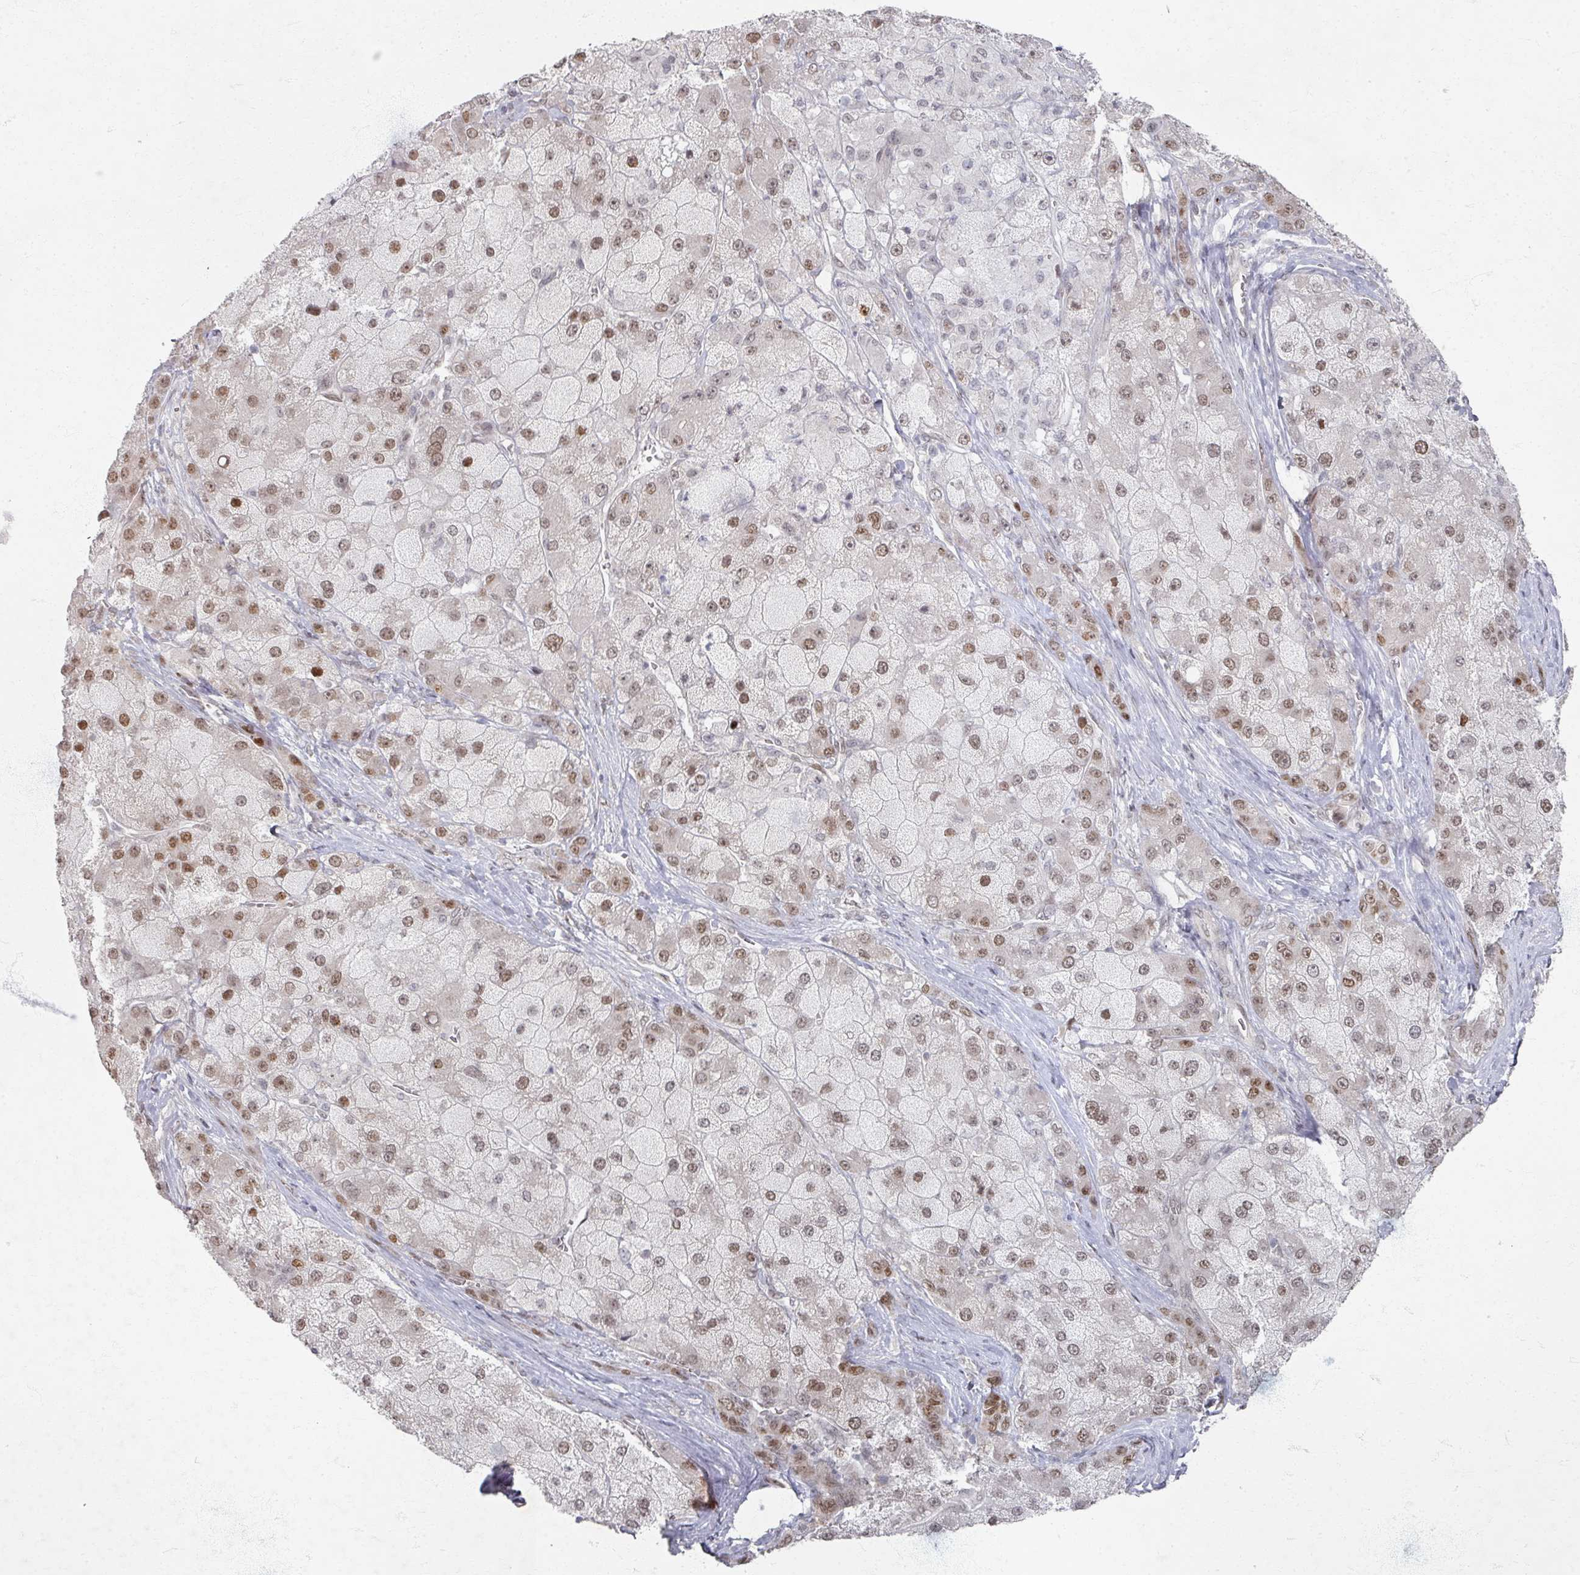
{"staining": {"intensity": "moderate", "quantity": "25%-75%", "location": "nuclear"}, "tissue": "liver cancer", "cell_type": "Tumor cells", "image_type": "cancer", "snomed": [{"axis": "morphology", "description": "Carcinoma, Hepatocellular, NOS"}, {"axis": "topography", "description": "Liver"}], "caption": "IHC (DAB) staining of liver cancer (hepatocellular carcinoma) exhibits moderate nuclear protein positivity in about 25%-75% of tumor cells. (Stains: DAB in brown, nuclei in blue, Microscopy: brightfield microscopy at high magnification).", "gene": "PSKH1", "patient": {"sex": "male", "age": 67}}